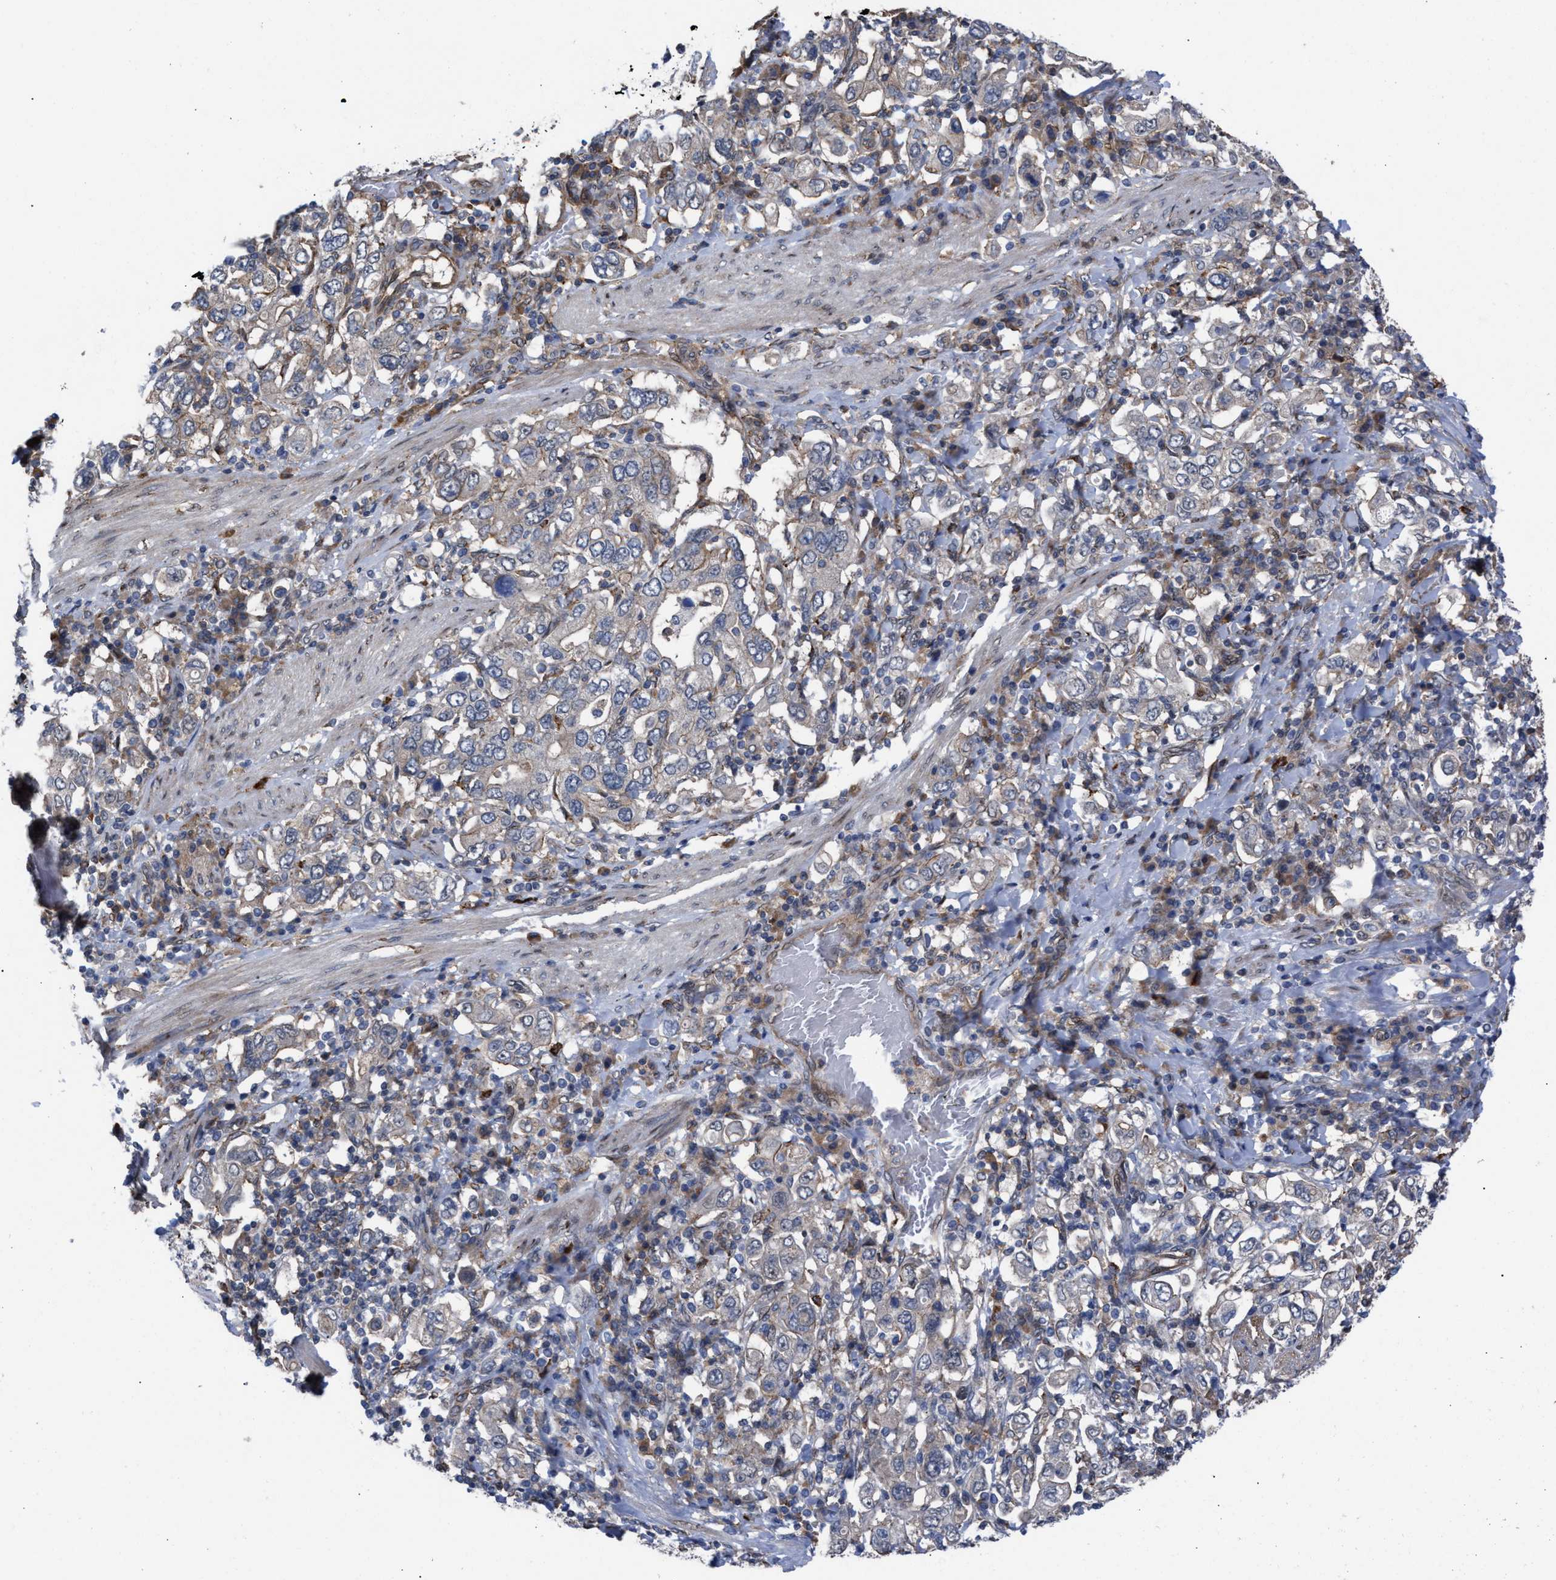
{"staining": {"intensity": "weak", "quantity": "<25%", "location": "cytoplasmic/membranous"}, "tissue": "stomach cancer", "cell_type": "Tumor cells", "image_type": "cancer", "snomed": [{"axis": "morphology", "description": "Adenocarcinoma, NOS"}, {"axis": "topography", "description": "Stomach, upper"}], "caption": "Tumor cells show no significant staining in adenocarcinoma (stomach).", "gene": "TP53BP2", "patient": {"sex": "male", "age": 62}}